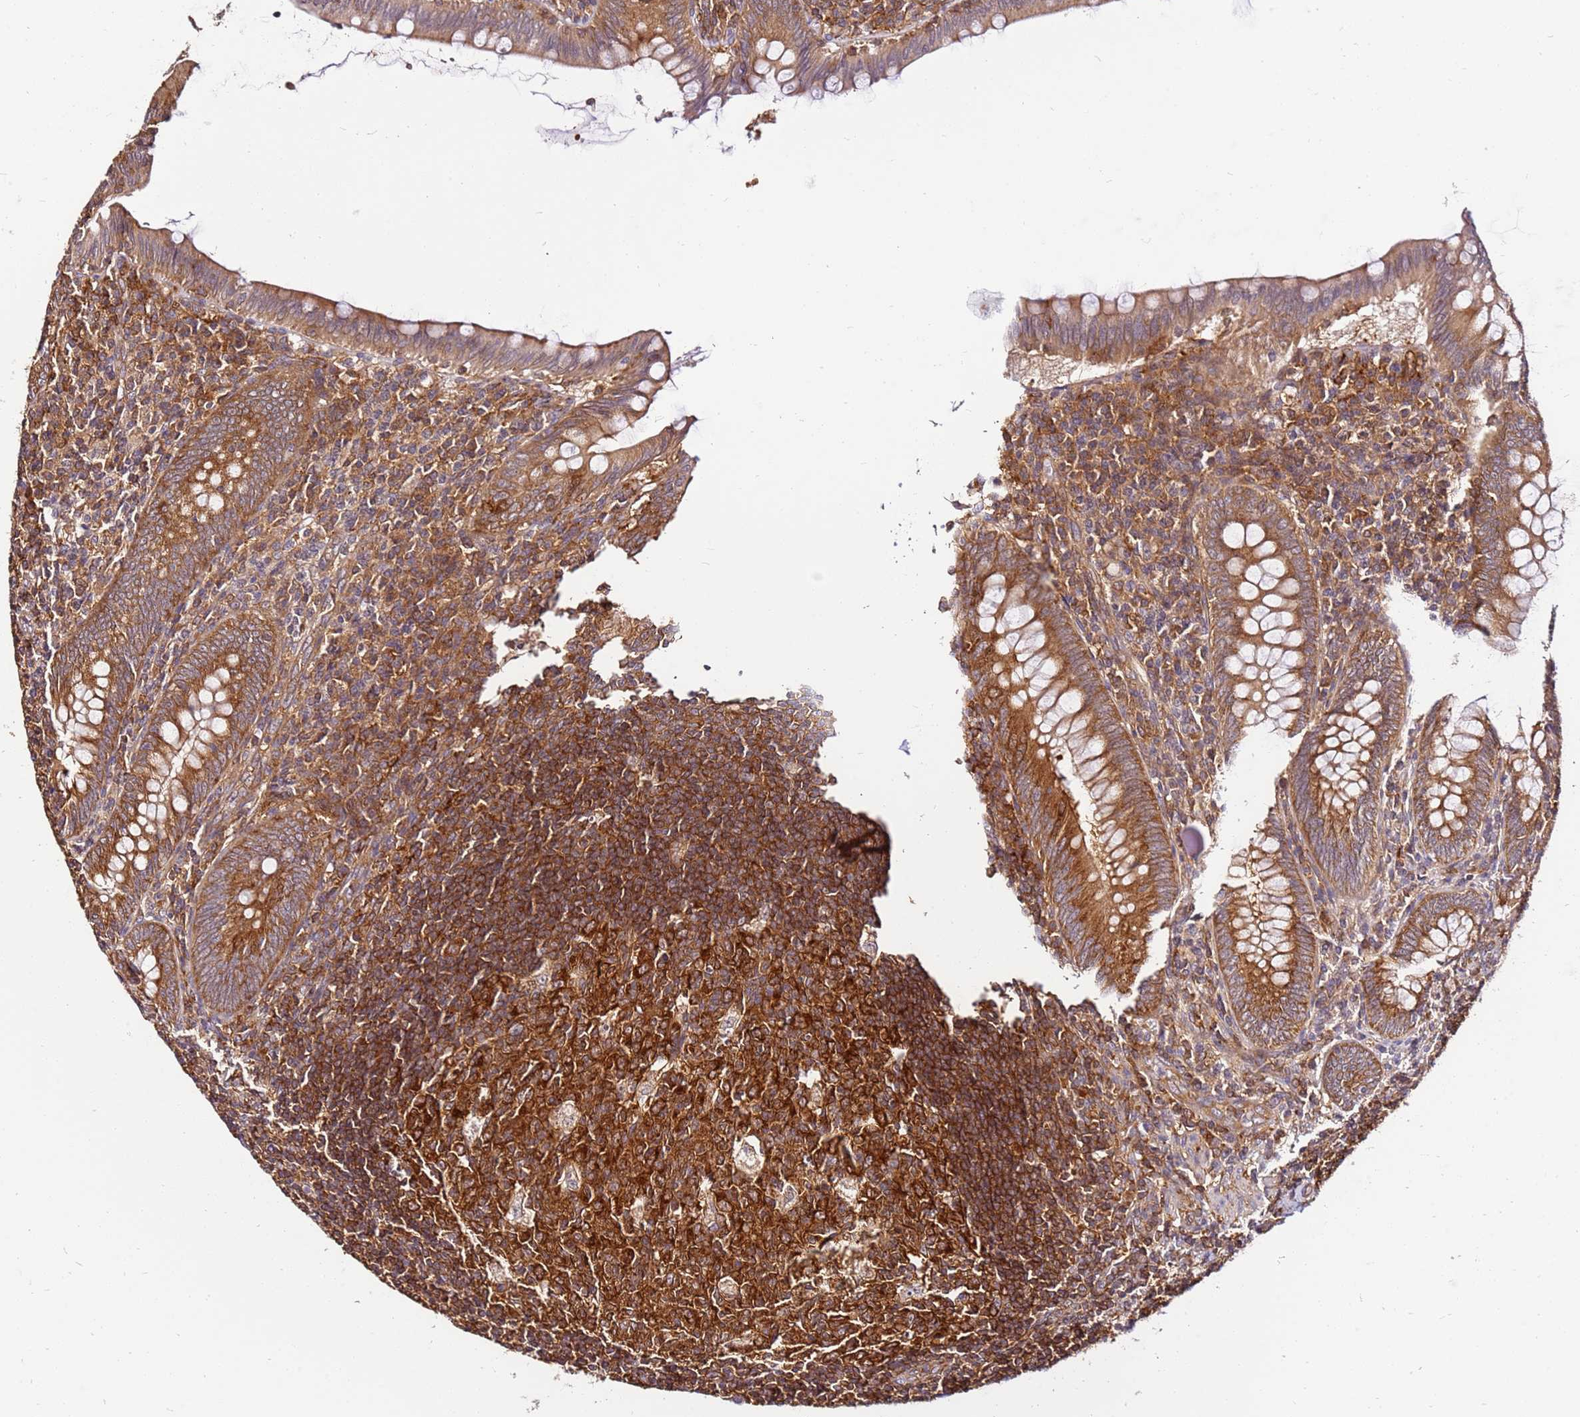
{"staining": {"intensity": "strong", "quantity": ">75%", "location": "cytoplasmic/membranous"}, "tissue": "appendix", "cell_type": "Glandular cells", "image_type": "normal", "snomed": [{"axis": "morphology", "description": "Normal tissue, NOS"}, {"axis": "topography", "description": "Appendix"}], "caption": "Appendix stained with a brown dye exhibits strong cytoplasmic/membranous positive expression in approximately >75% of glandular cells.", "gene": "PIH1D1", "patient": {"sex": "male", "age": 14}}